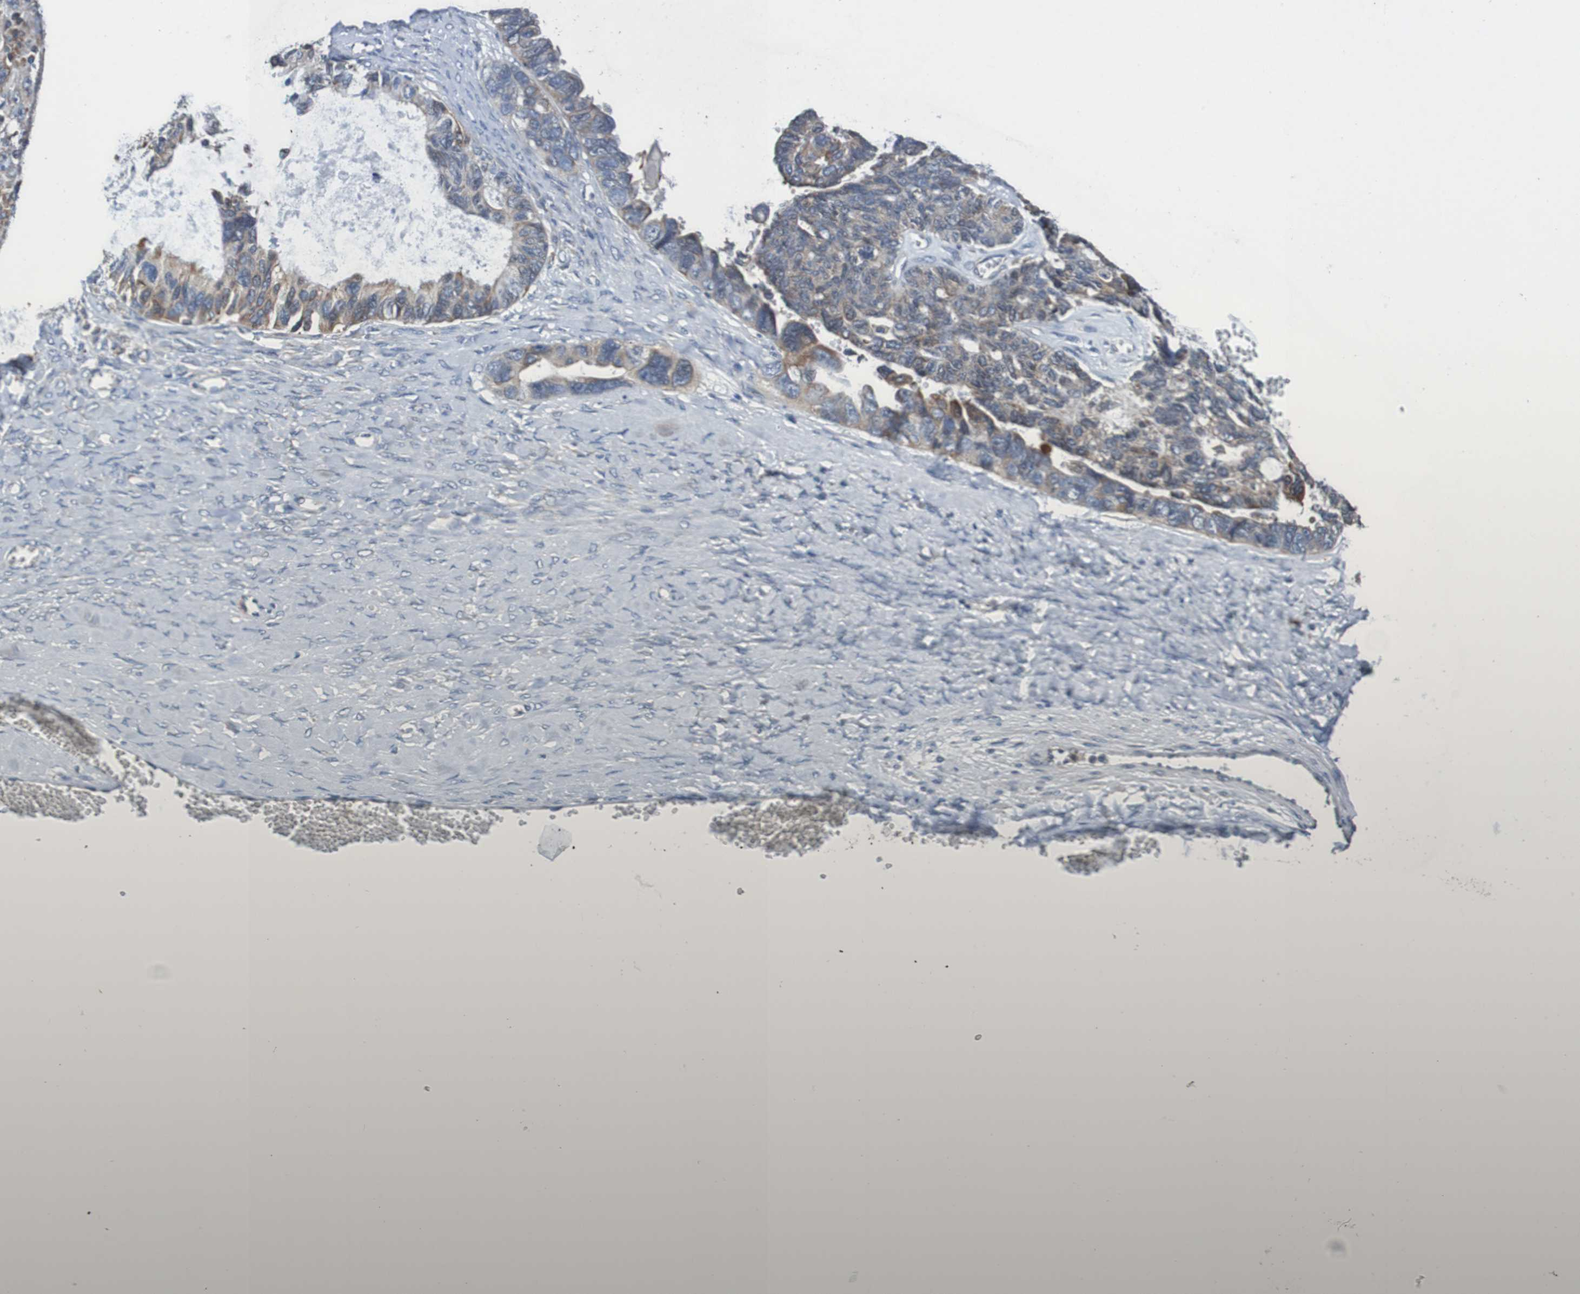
{"staining": {"intensity": "weak", "quantity": "25%-75%", "location": "cytoplasmic/membranous"}, "tissue": "ovarian cancer", "cell_type": "Tumor cells", "image_type": "cancer", "snomed": [{"axis": "morphology", "description": "Cystadenocarcinoma, serous, NOS"}, {"axis": "topography", "description": "Ovary"}], "caption": "Protein expression analysis of ovarian cancer demonstrates weak cytoplasmic/membranous staining in approximately 25%-75% of tumor cells. (Stains: DAB (3,3'-diaminobenzidine) in brown, nuclei in blue, Microscopy: brightfield microscopy at high magnification).", "gene": "FIBP", "patient": {"sex": "female", "age": 79}}